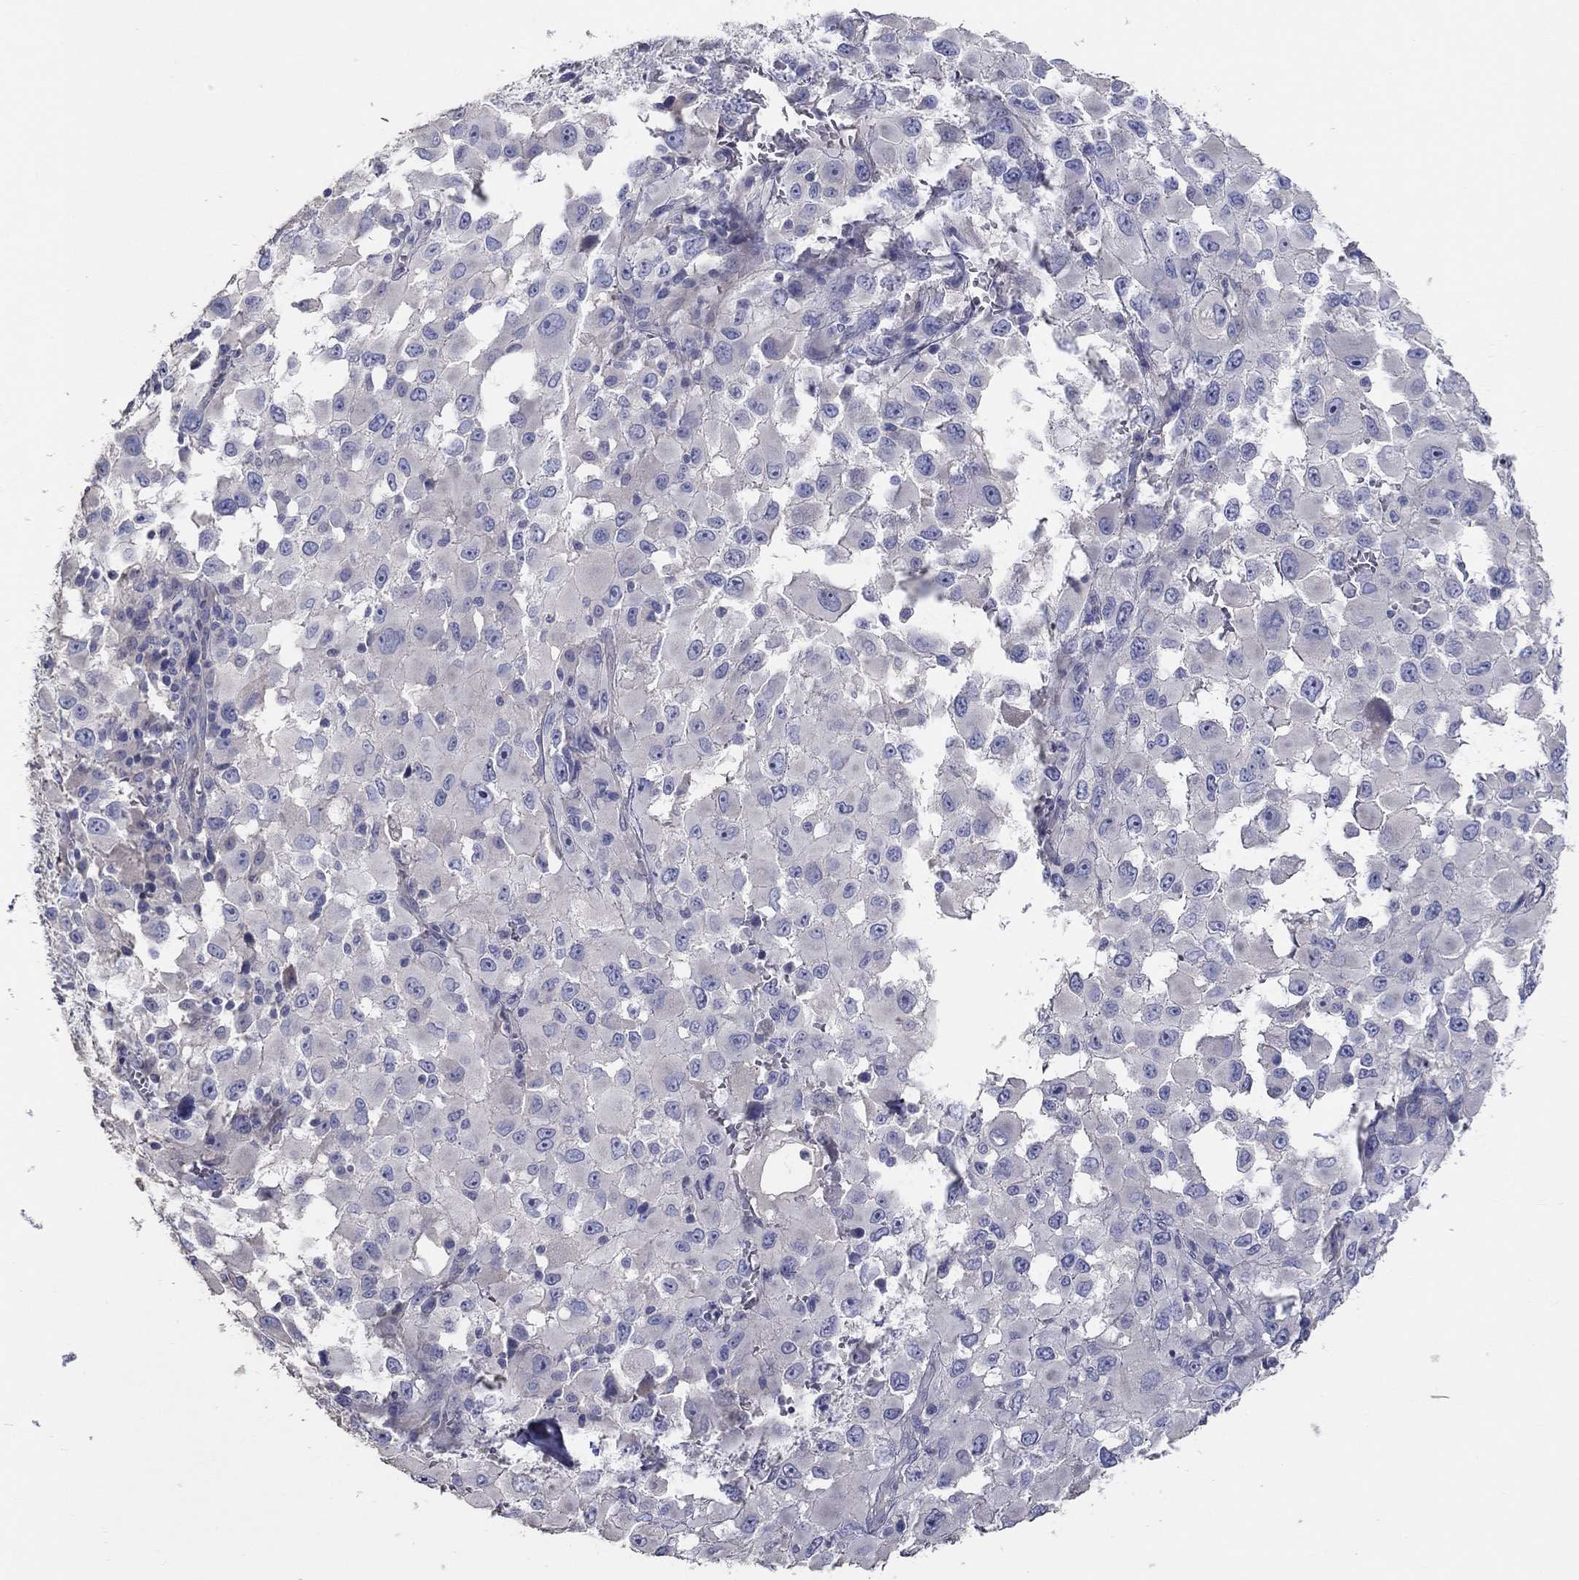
{"staining": {"intensity": "negative", "quantity": "none", "location": "none"}, "tissue": "melanoma", "cell_type": "Tumor cells", "image_type": "cancer", "snomed": [{"axis": "morphology", "description": "Malignant melanoma, Metastatic site"}, {"axis": "topography", "description": "Lymph node"}], "caption": "The IHC photomicrograph has no significant staining in tumor cells of malignant melanoma (metastatic site) tissue.", "gene": "DOCK3", "patient": {"sex": "male", "age": 50}}